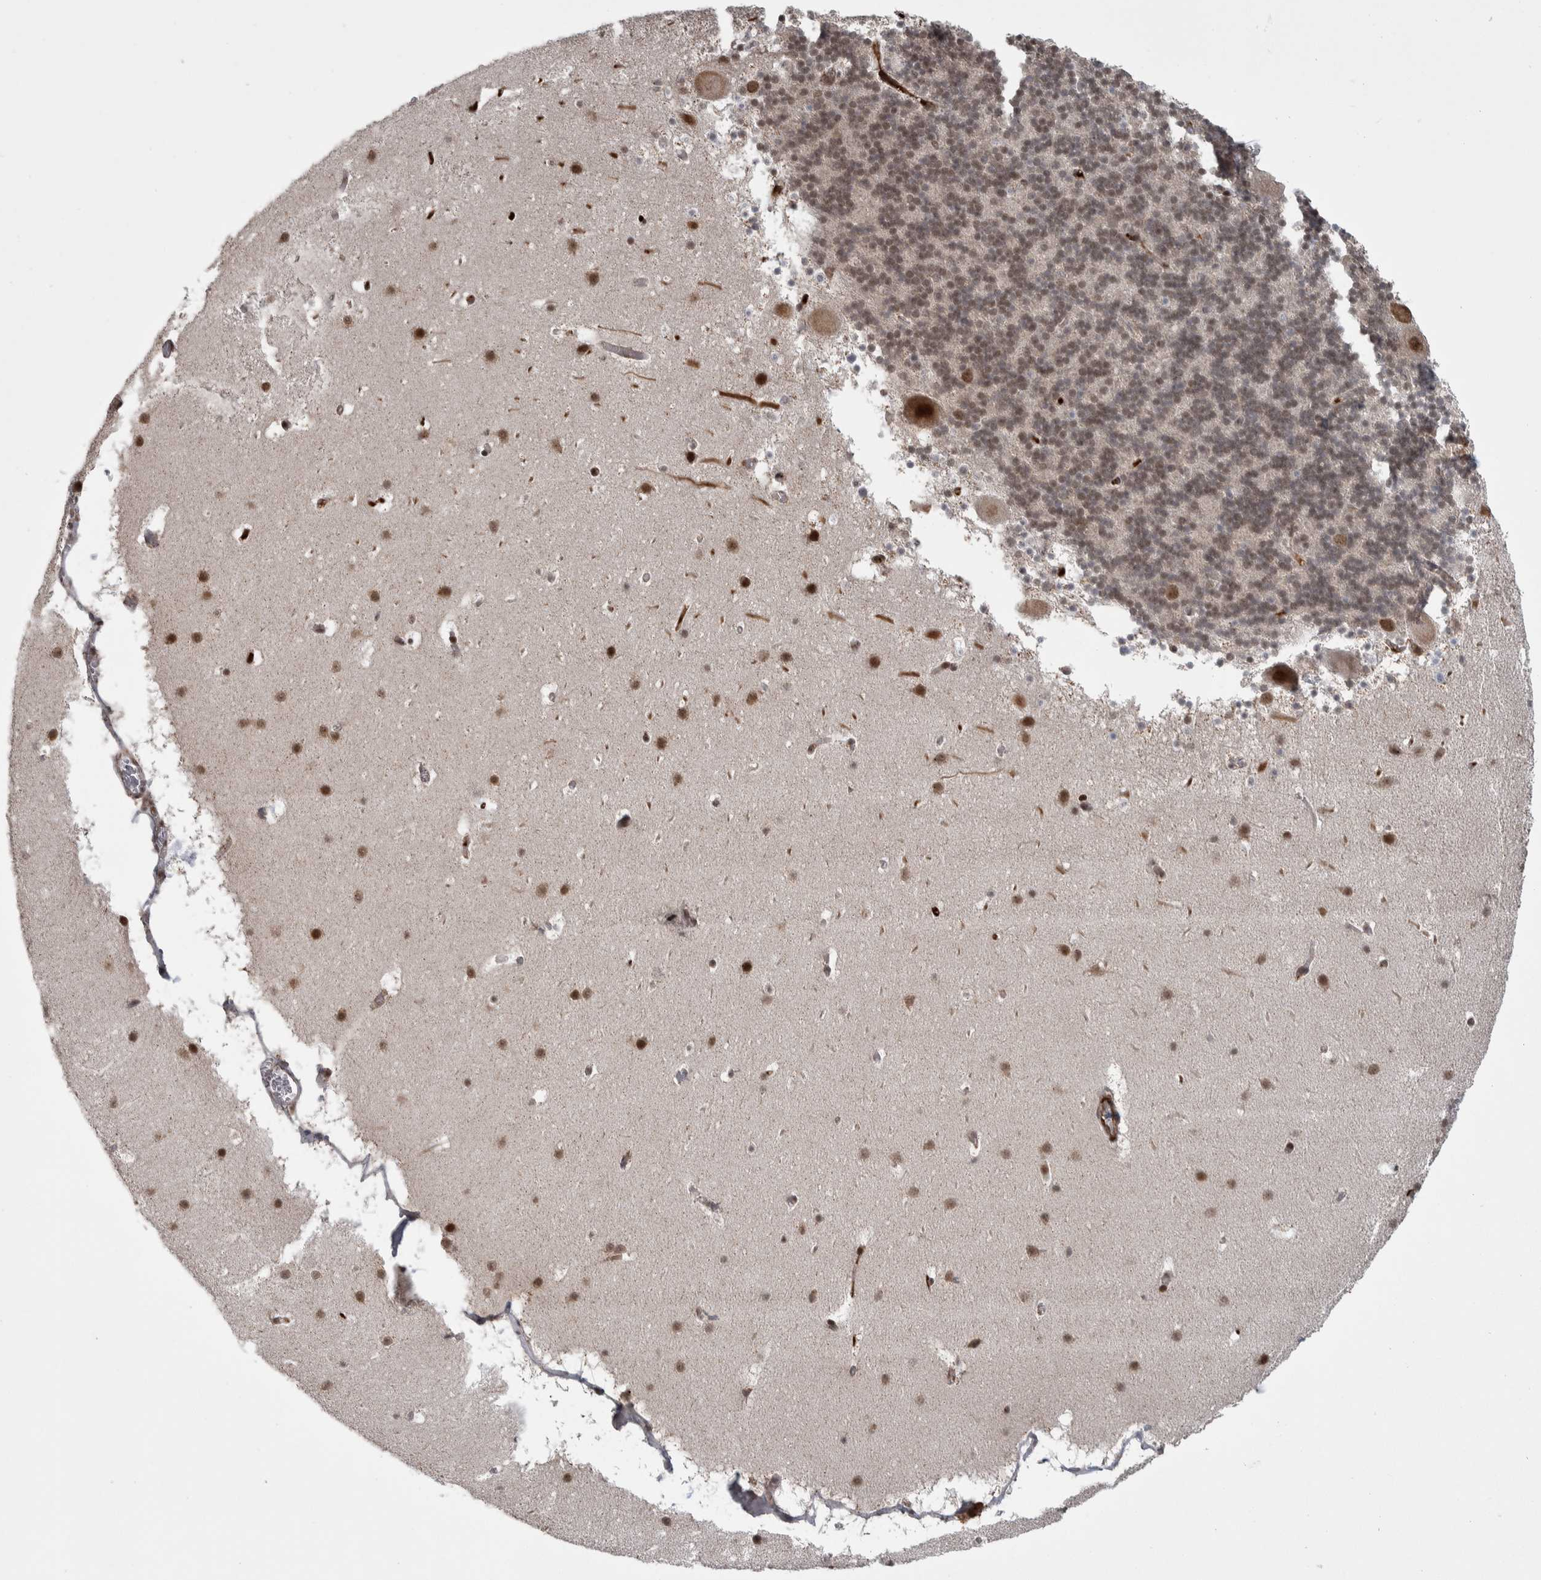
{"staining": {"intensity": "moderate", "quantity": "25%-75%", "location": "nuclear"}, "tissue": "cerebellum", "cell_type": "Cells in granular layer", "image_type": "normal", "snomed": [{"axis": "morphology", "description": "Normal tissue, NOS"}, {"axis": "topography", "description": "Cerebellum"}], "caption": "This photomicrograph displays unremarkable cerebellum stained with immunohistochemistry to label a protein in brown. The nuclear of cells in granular layer show moderate positivity for the protein. Nuclei are counter-stained blue.", "gene": "ZNF592", "patient": {"sex": "male", "age": 45}}